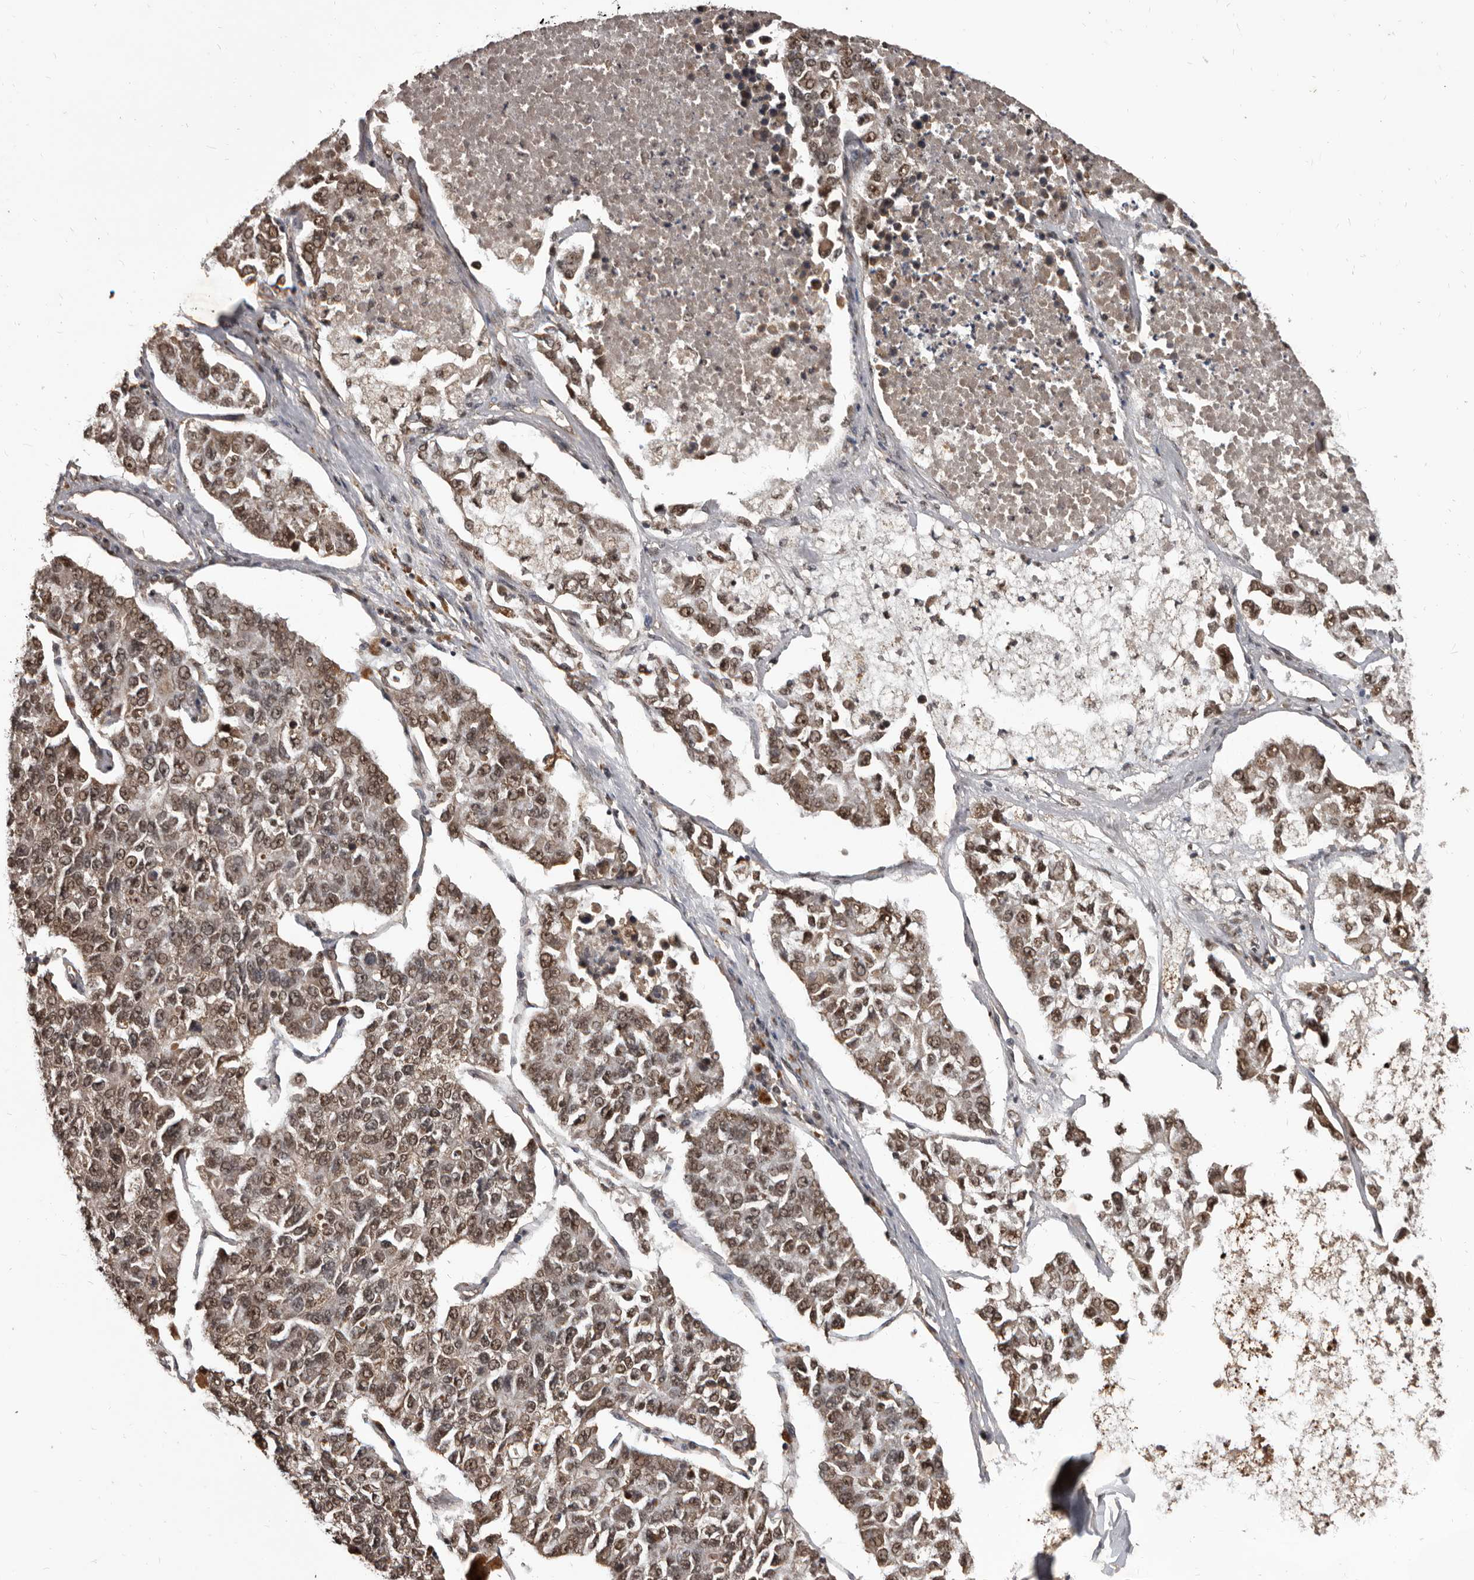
{"staining": {"intensity": "moderate", "quantity": ">75%", "location": "nuclear"}, "tissue": "lung cancer", "cell_type": "Tumor cells", "image_type": "cancer", "snomed": [{"axis": "morphology", "description": "Adenocarcinoma, NOS"}, {"axis": "topography", "description": "Lung"}], "caption": "Protein staining exhibits moderate nuclear staining in about >75% of tumor cells in lung cancer.", "gene": "AHR", "patient": {"sex": "male", "age": 49}}